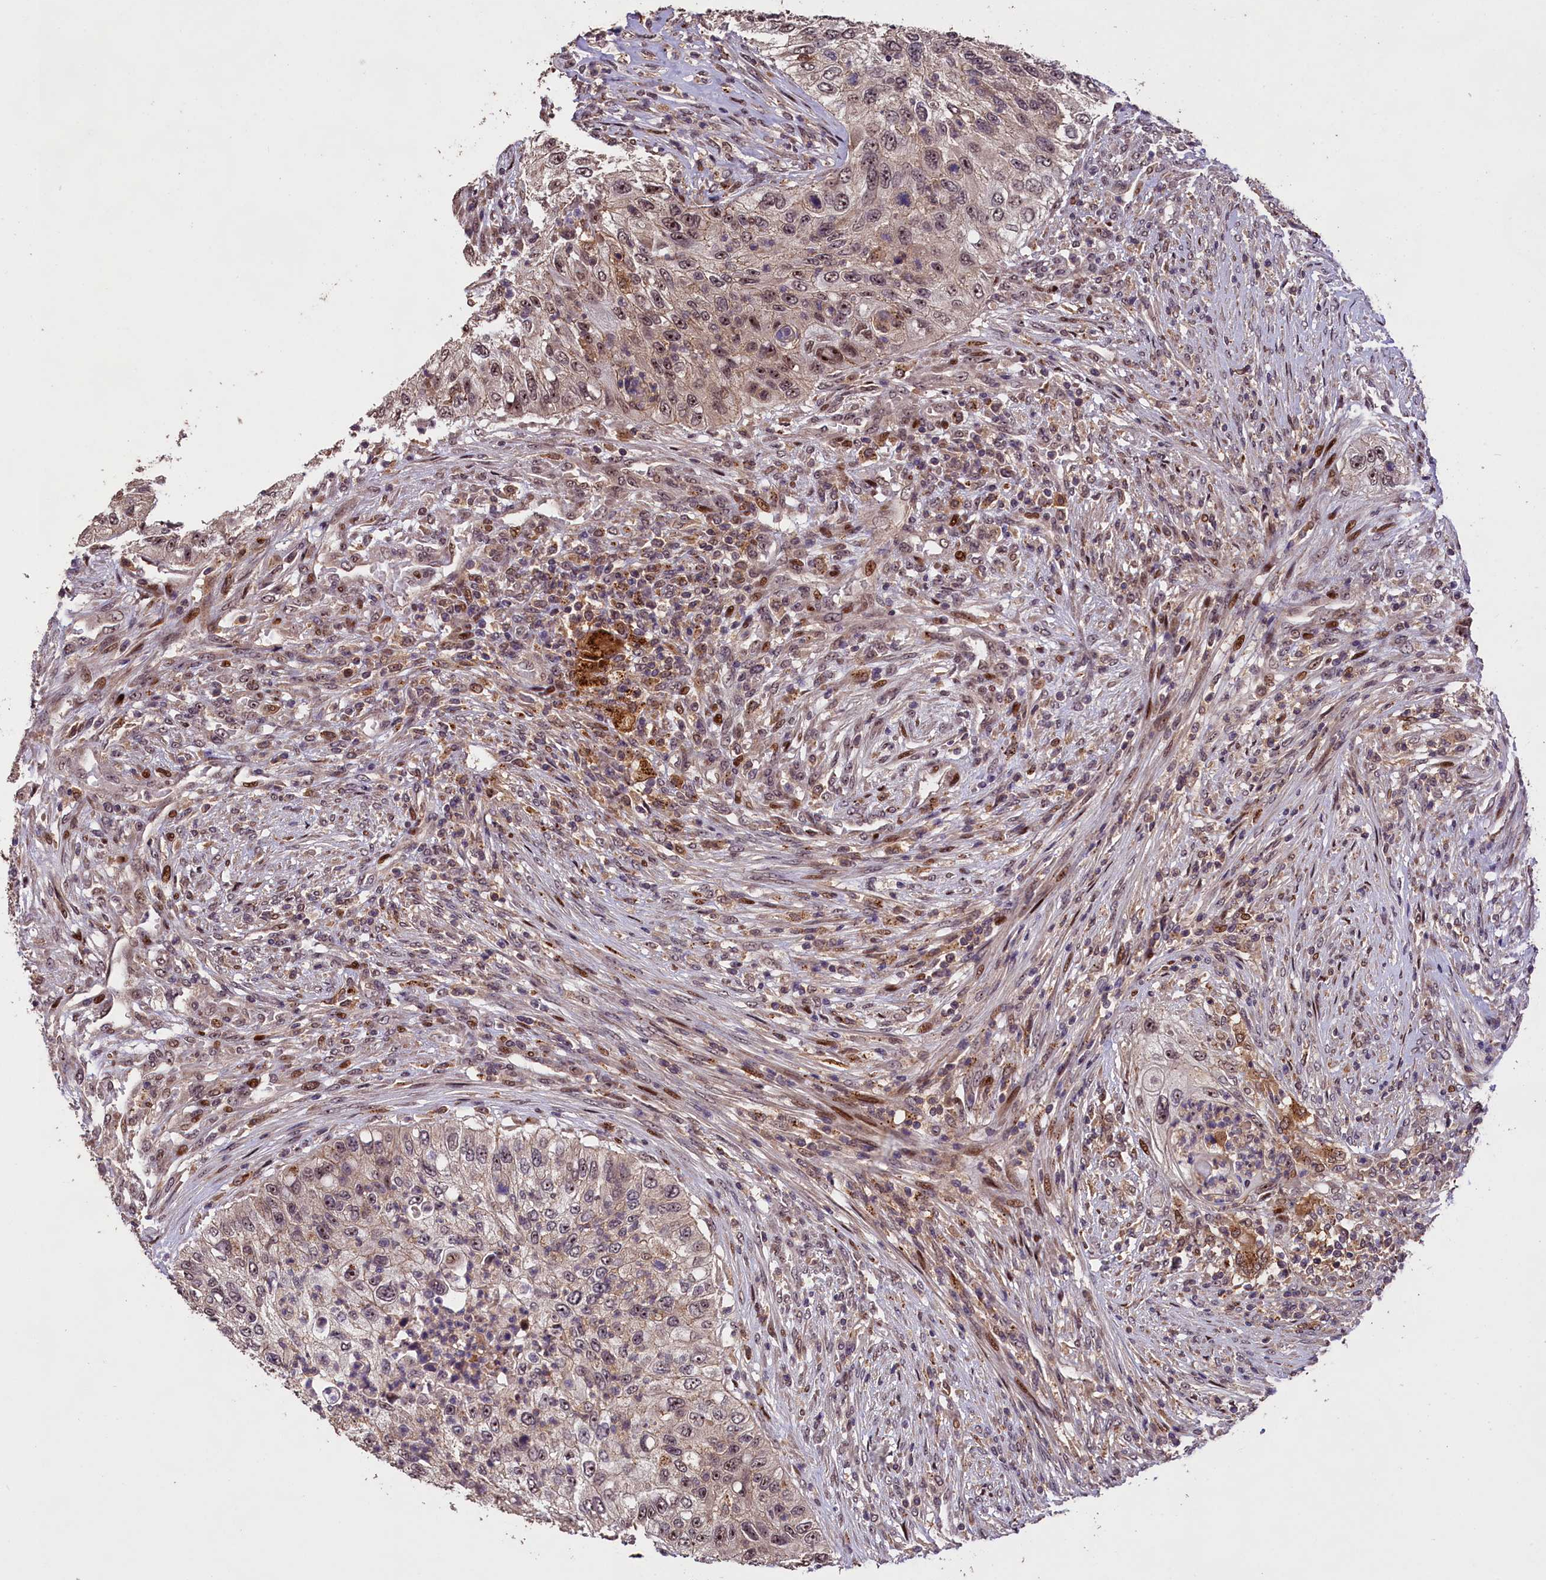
{"staining": {"intensity": "weak", "quantity": "25%-75%", "location": "cytoplasmic/membranous,nuclear"}, "tissue": "urothelial cancer", "cell_type": "Tumor cells", "image_type": "cancer", "snomed": [{"axis": "morphology", "description": "Urothelial carcinoma, High grade"}, {"axis": "topography", "description": "Urinary bladder"}], "caption": "IHC staining of high-grade urothelial carcinoma, which demonstrates low levels of weak cytoplasmic/membranous and nuclear expression in approximately 25%-75% of tumor cells indicating weak cytoplasmic/membranous and nuclear protein staining. The staining was performed using DAB (3,3'-diaminobenzidine) (brown) for protein detection and nuclei were counterstained in hematoxylin (blue).", "gene": "PHAF1", "patient": {"sex": "female", "age": 60}}